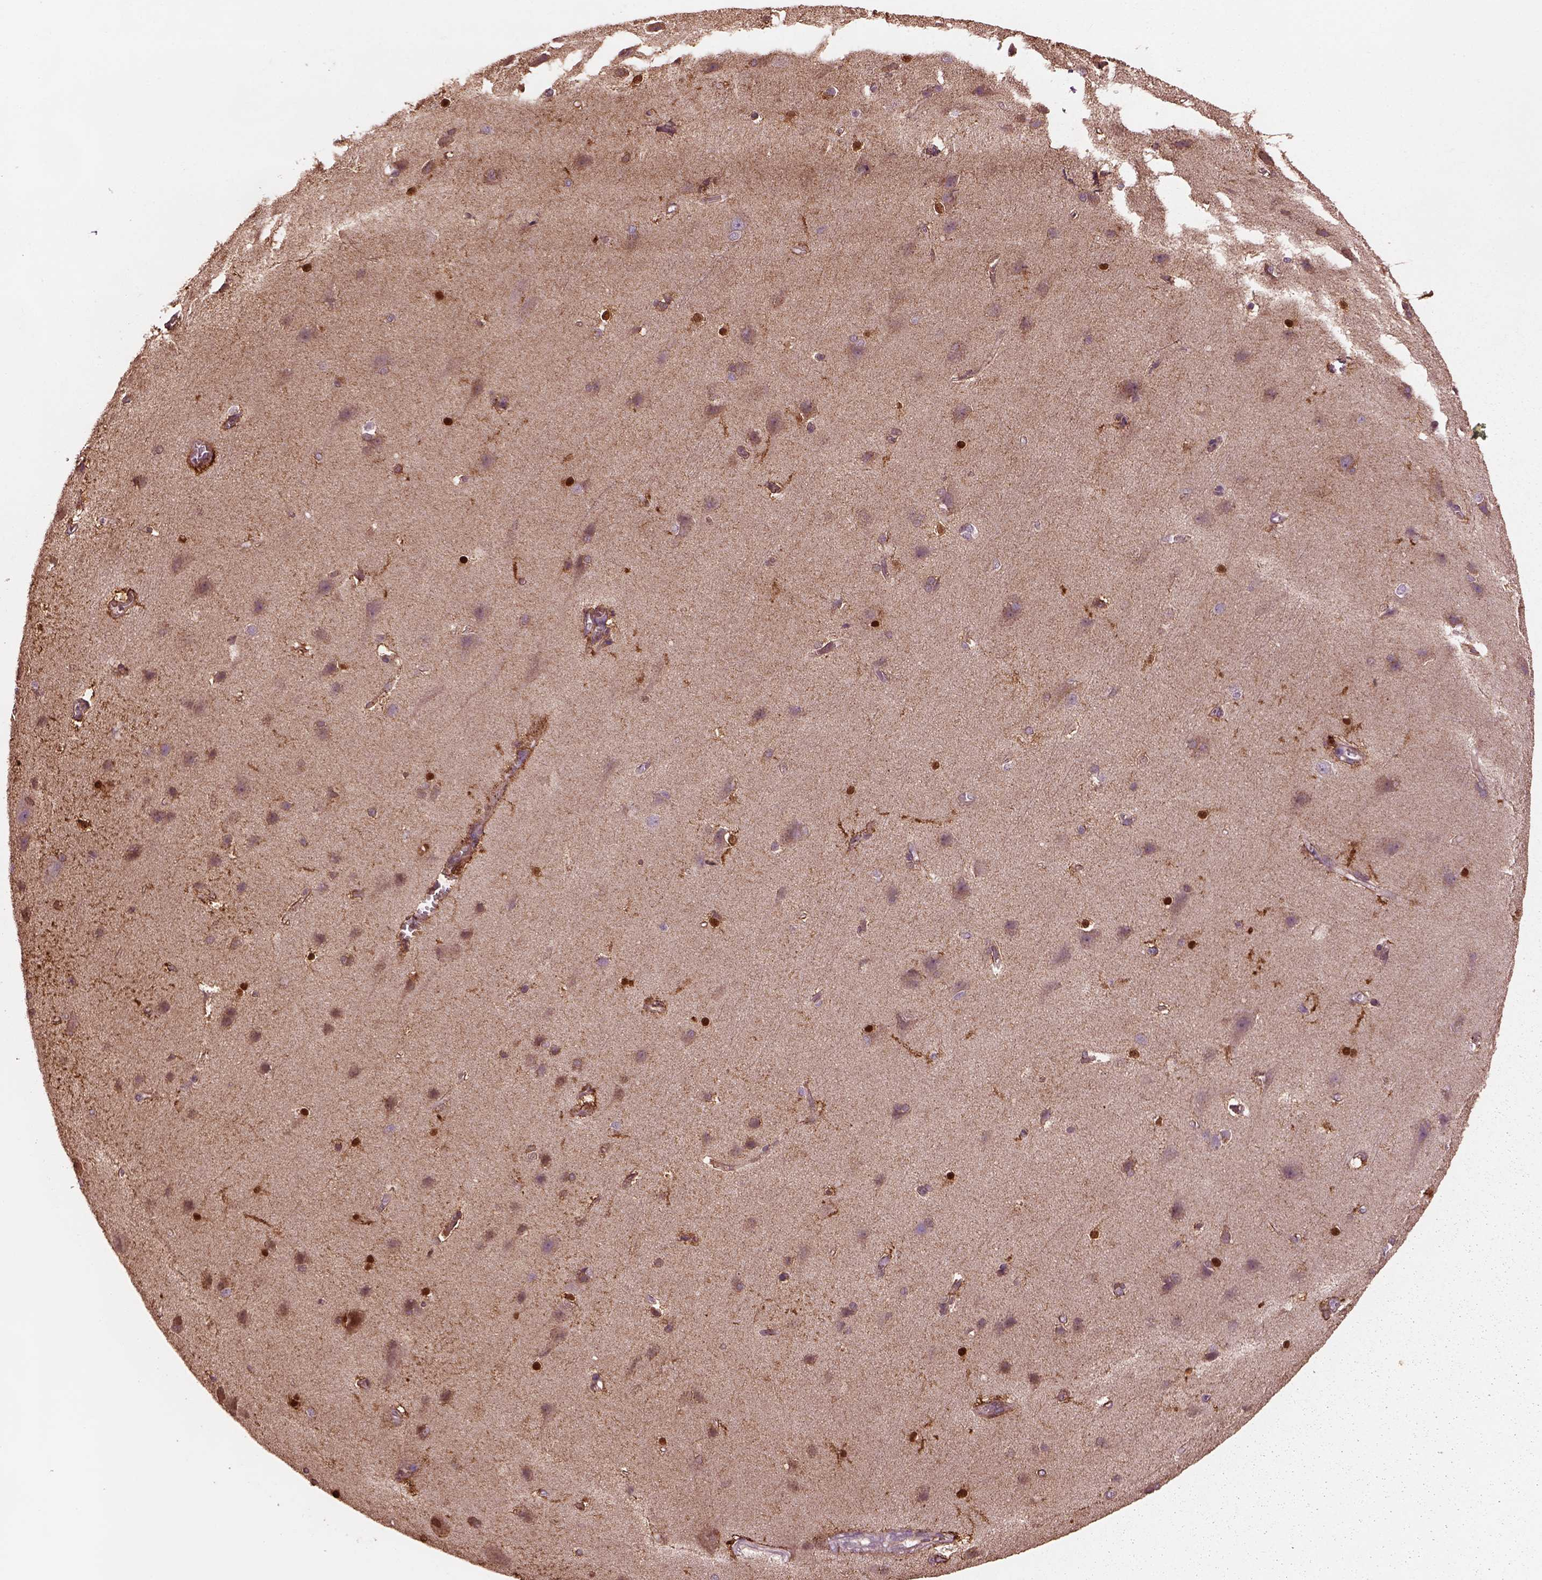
{"staining": {"intensity": "weak", "quantity": "<25%", "location": "cytoplasmic/membranous"}, "tissue": "cerebral cortex", "cell_type": "Endothelial cells", "image_type": "normal", "snomed": [{"axis": "morphology", "description": "Normal tissue, NOS"}, {"axis": "topography", "description": "Cerebral cortex"}], "caption": "The micrograph shows no staining of endothelial cells in normal cerebral cortex.", "gene": "SRI", "patient": {"sex": "male", "age": 37}}